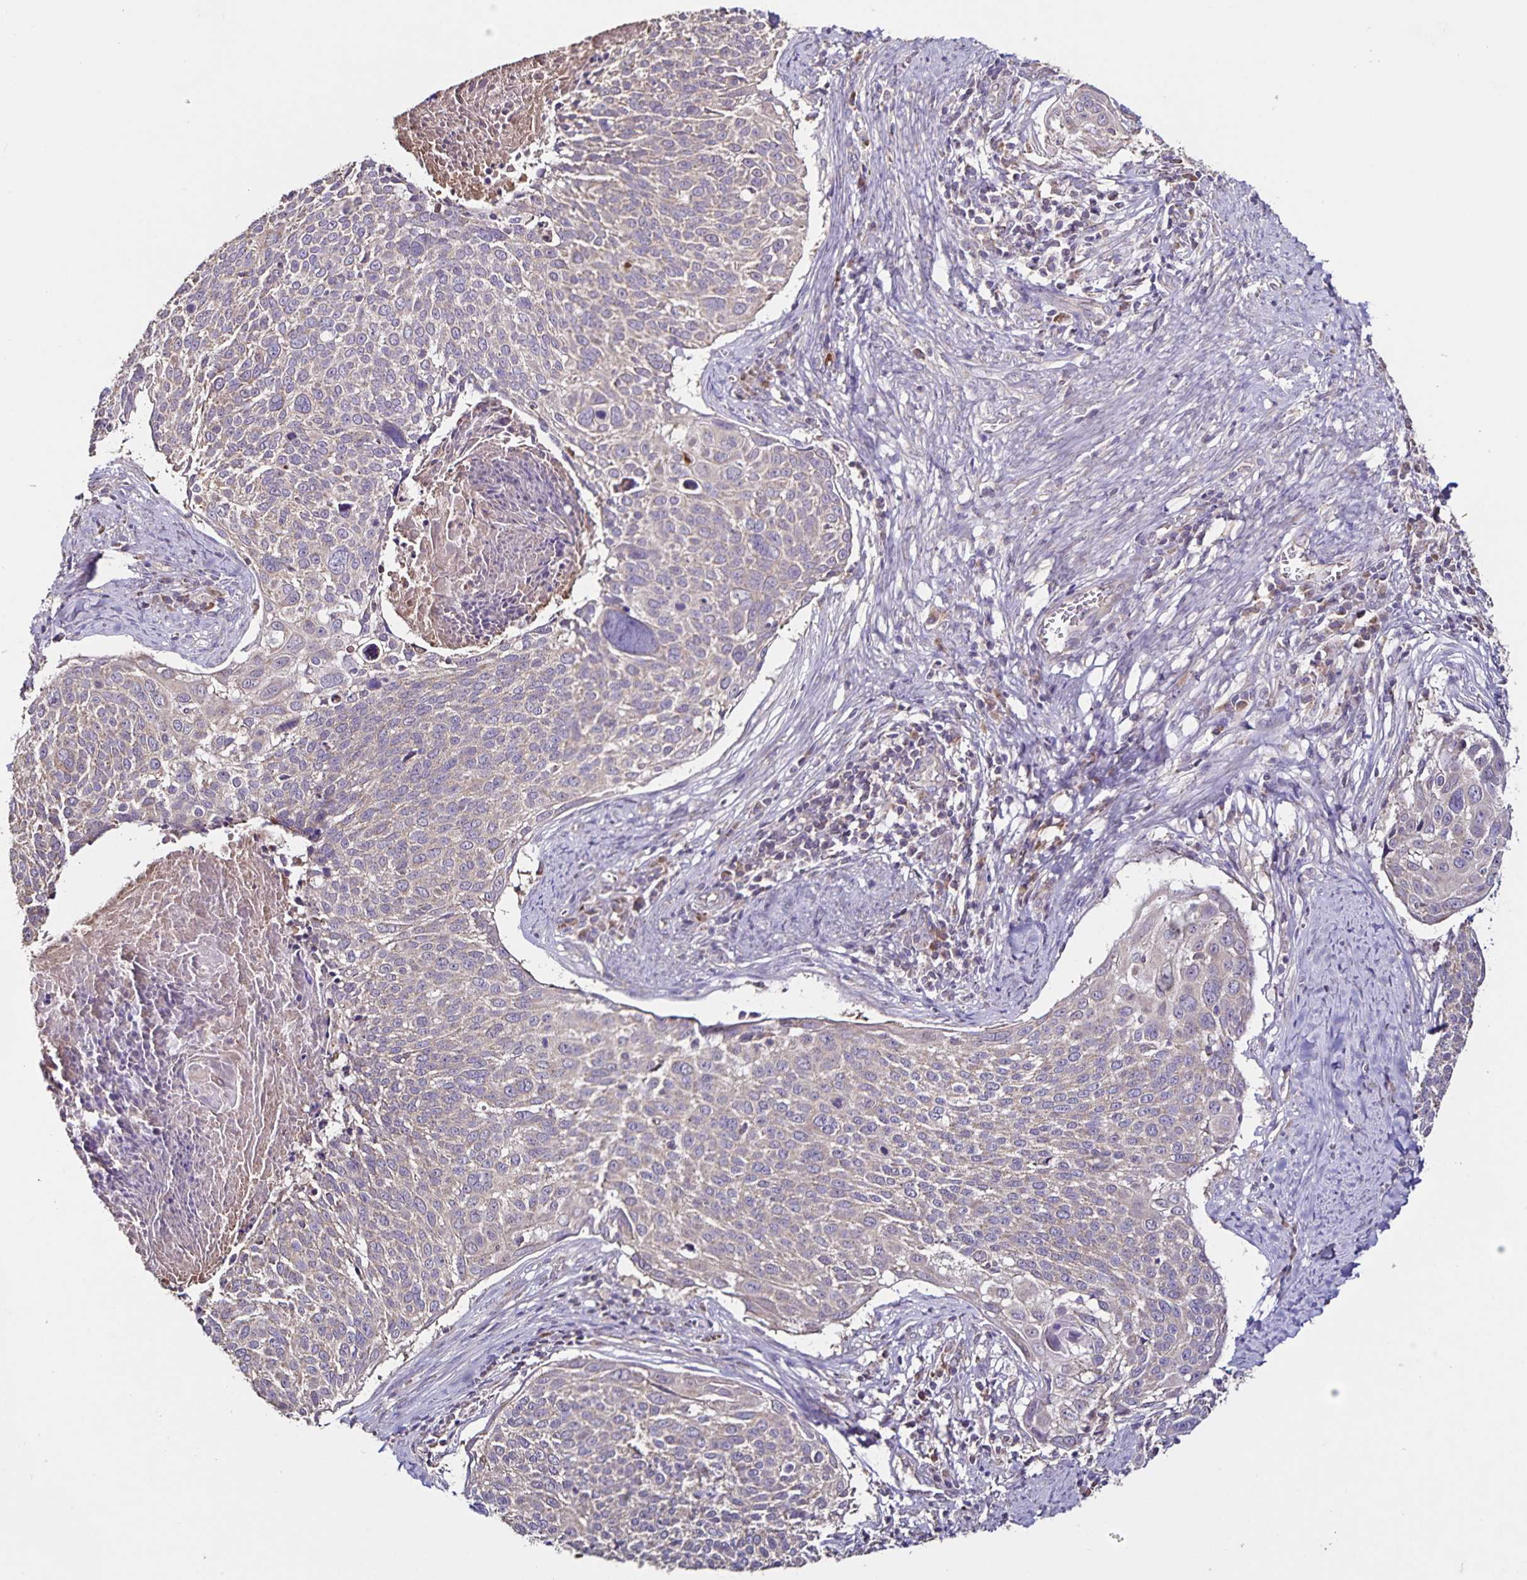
{"staining": {"intensity": "negative", "quantity": "none", "location": "none"}, "tissue": "cervical cancer", "cell_type": "Tumor cells", "image_type": "cancer", "snomed": [{"axis": "morphology", "description": "Squamous cell carcinoma, NOS"}, {"axis": "topography", "description": "Cervix"}], "caption": "Squamous cell carcinoma (cervical) was stained to show a protein in brown. There is no significant staining in tumor cells.", "gene": "MAN1A1", "patient": {"sex": "female", "age": 39}}